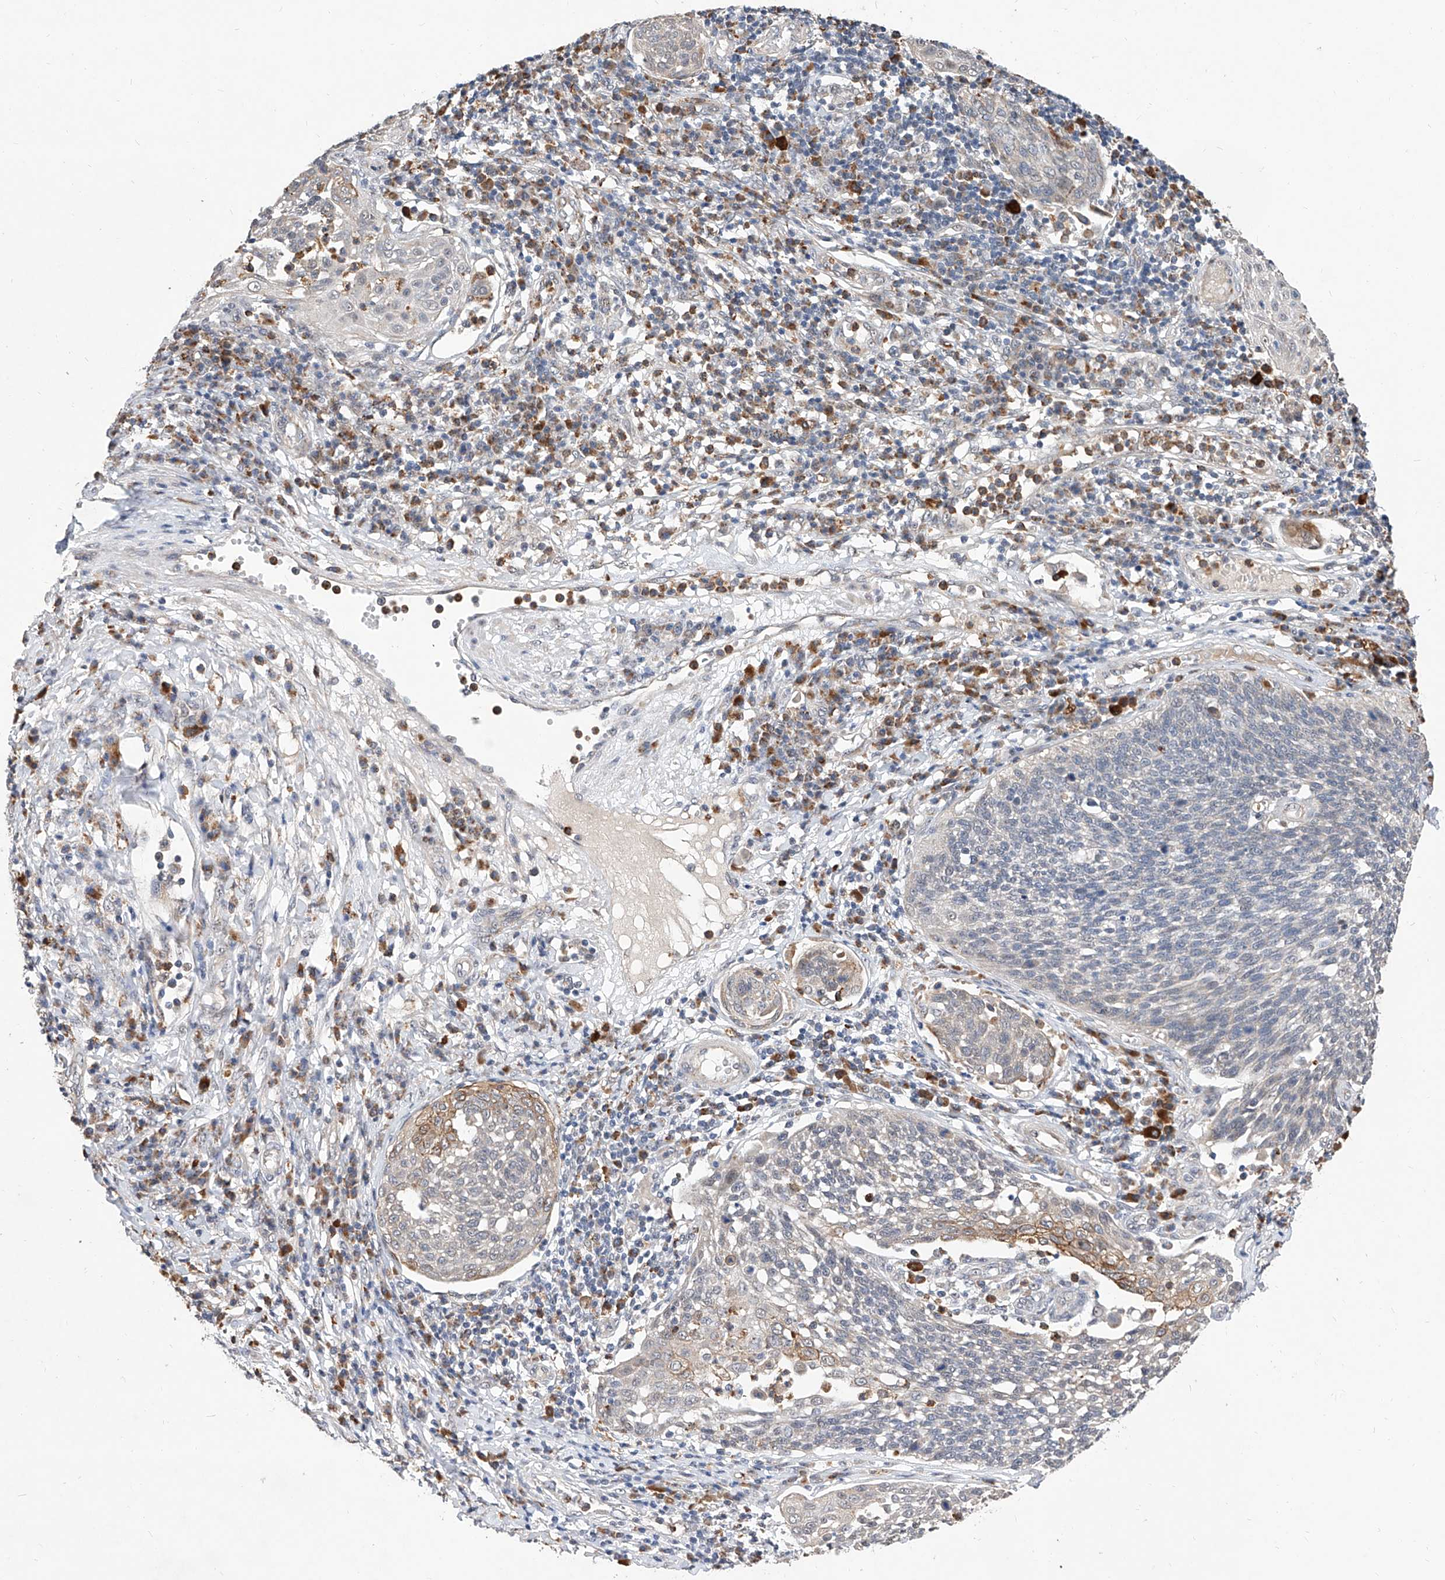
{"staining": {"intensity": "moderate", "quantity": "<25%", "location": "cytoplasmic/membranous"}, "tissue": "cervical cancer", "cell_type": "Tumor cells", "image_type": "cancer", "snomed": [{"axis": "morphology", "description": "Squamous cell carcinoma, NOS"}, {"axis": "topography", "description": "Cervix"}], "caption": "A low amount of moderate cytoplasmic/membranous positivity is appreciated in approximately <25% of tumor cells in cervical cancer (squamous cell carcinoma) tissue.", "gene": "MFSD4B", "patient": {"sex": "female", "age": 34}}